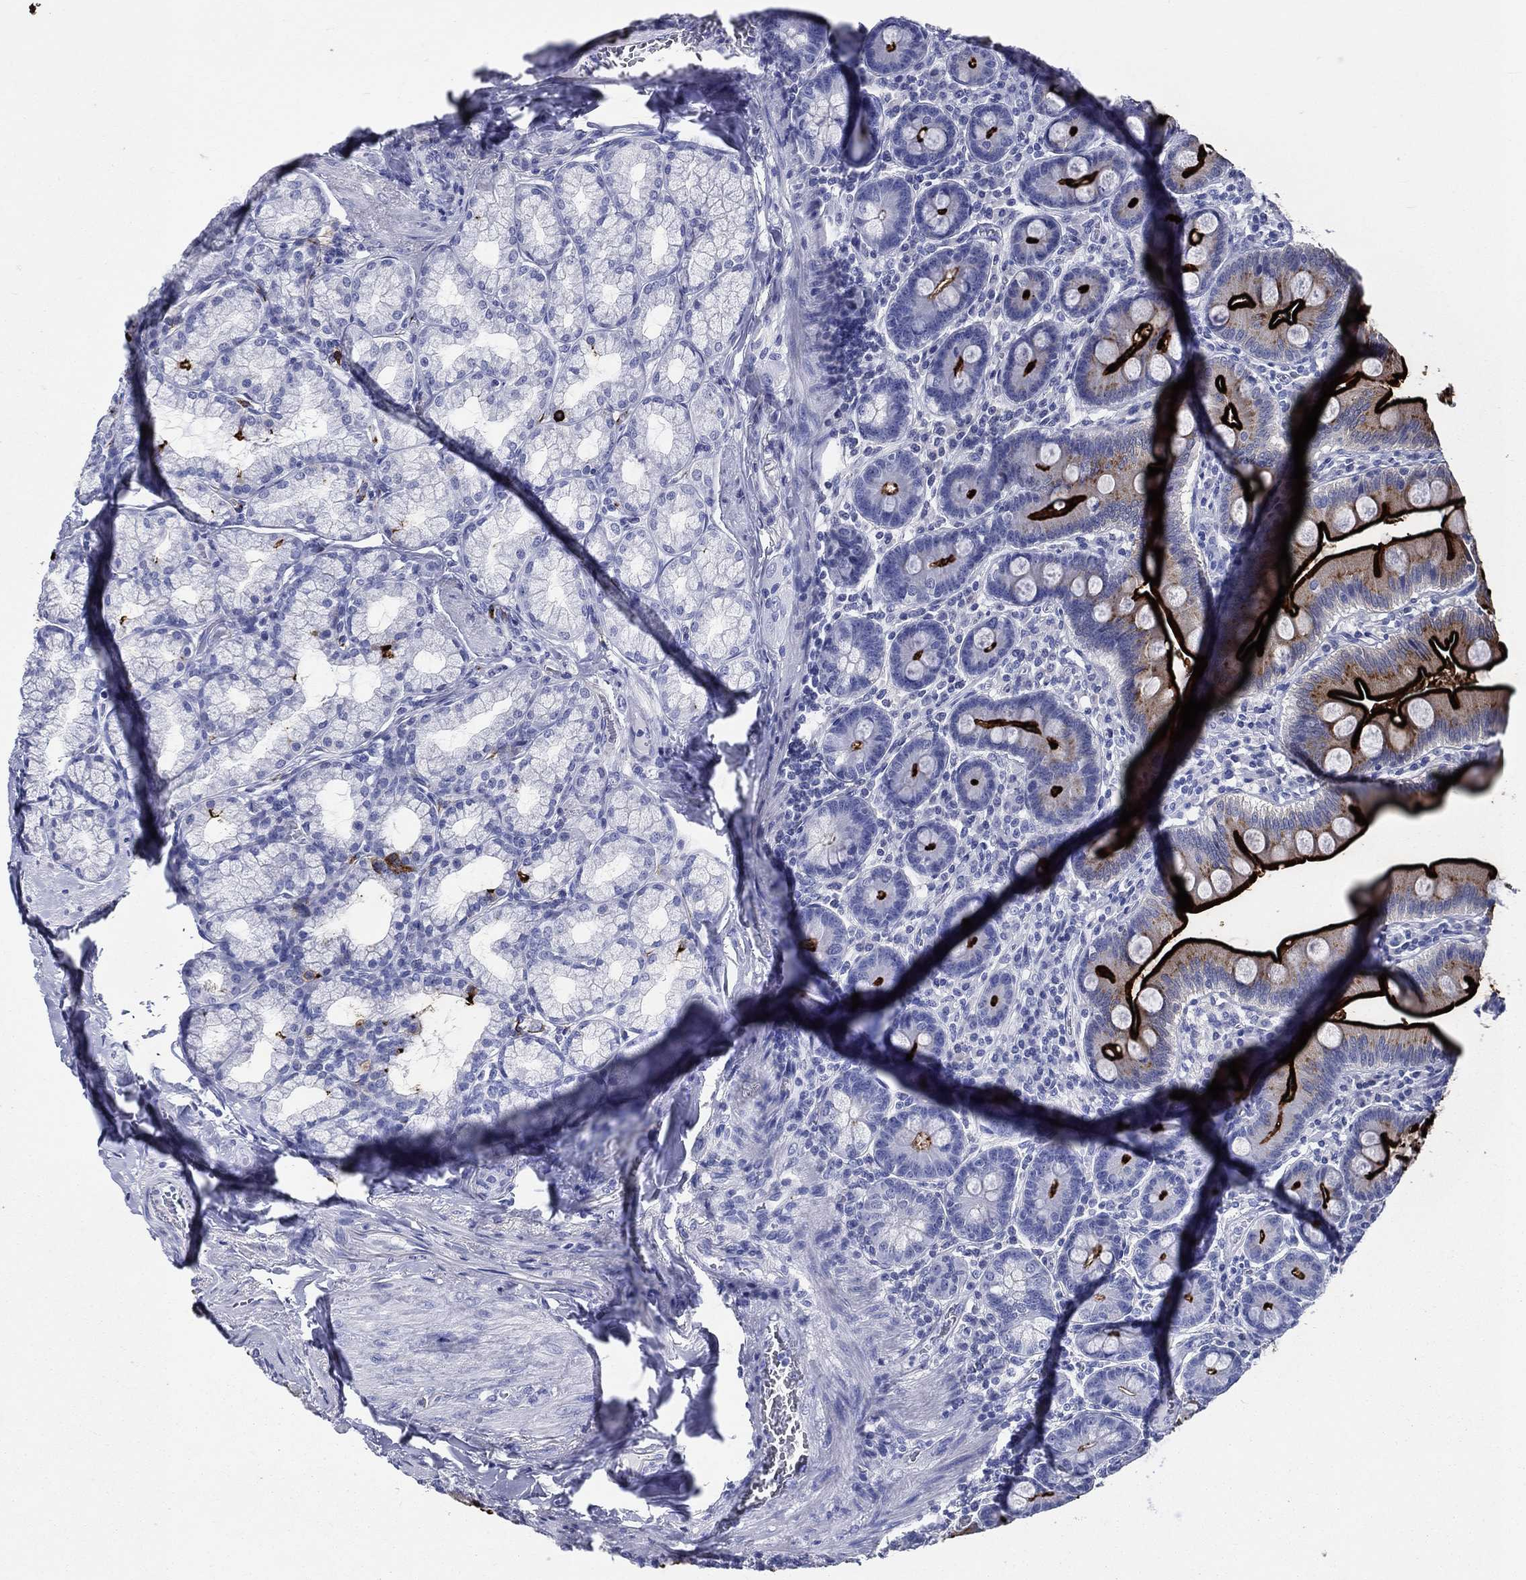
{"staining": {"intensity": "strong", "quantity": "25%-75%", "location": "cytoplasmic/membranous"}, "tissue": "duodenum", "cell_type": "Glandular cells", "image_type": "normal", "snomed": [{"axis": "morphology", "description": "Normal tissue, NOS"}, {"axis": "topography", "description": "Duodenum"}], "caption": "The histopathology image shows a brown stain indicating the presence of a protein in the cytoplasmic/membranous of glandular cells in duodenum. Immunohistochemistry stains the protein of interest in brown and the nuclei are stained blue.", "gene": "ACE2", "patient": {"sex": "male", "age": 59}}